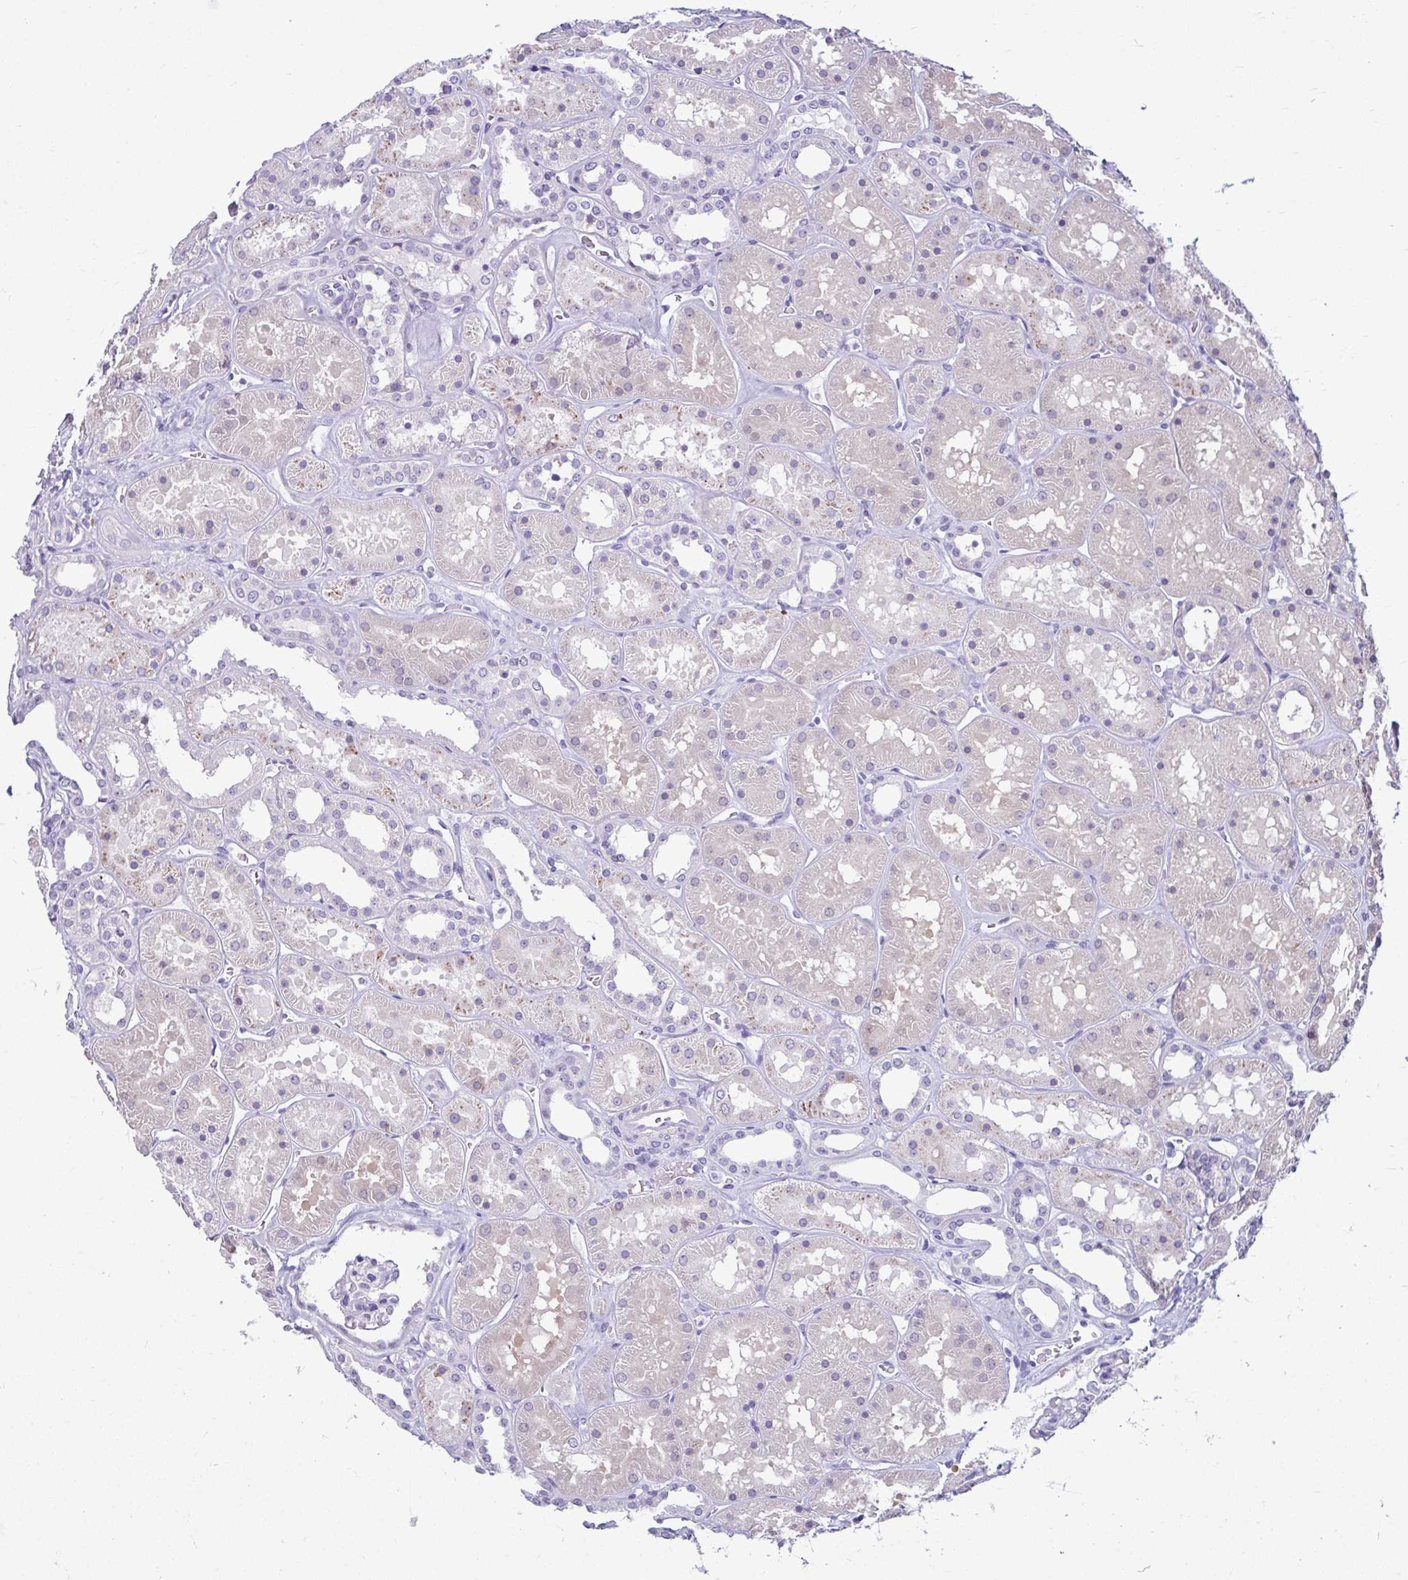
{"staining": {"intensity": "negative", "quantity": "none", "location": "none"}, "tissue": "kidney", "cell_type": "Cells in glomeruli", "image_type": "normal", "snomed": [{"axis": "morphology", "description": "Normal tissue, NOS"}, {"axis": "topography", "description": "Kidney"}], "caption": "Cells in glomeruli show no significant protein positivity in normal kidney. (DAB (3,3'-diaminobenzidine) IHC, high magnification).", "gene": "SERPINI1", "patient": {"sex": "female", "age": 41}}